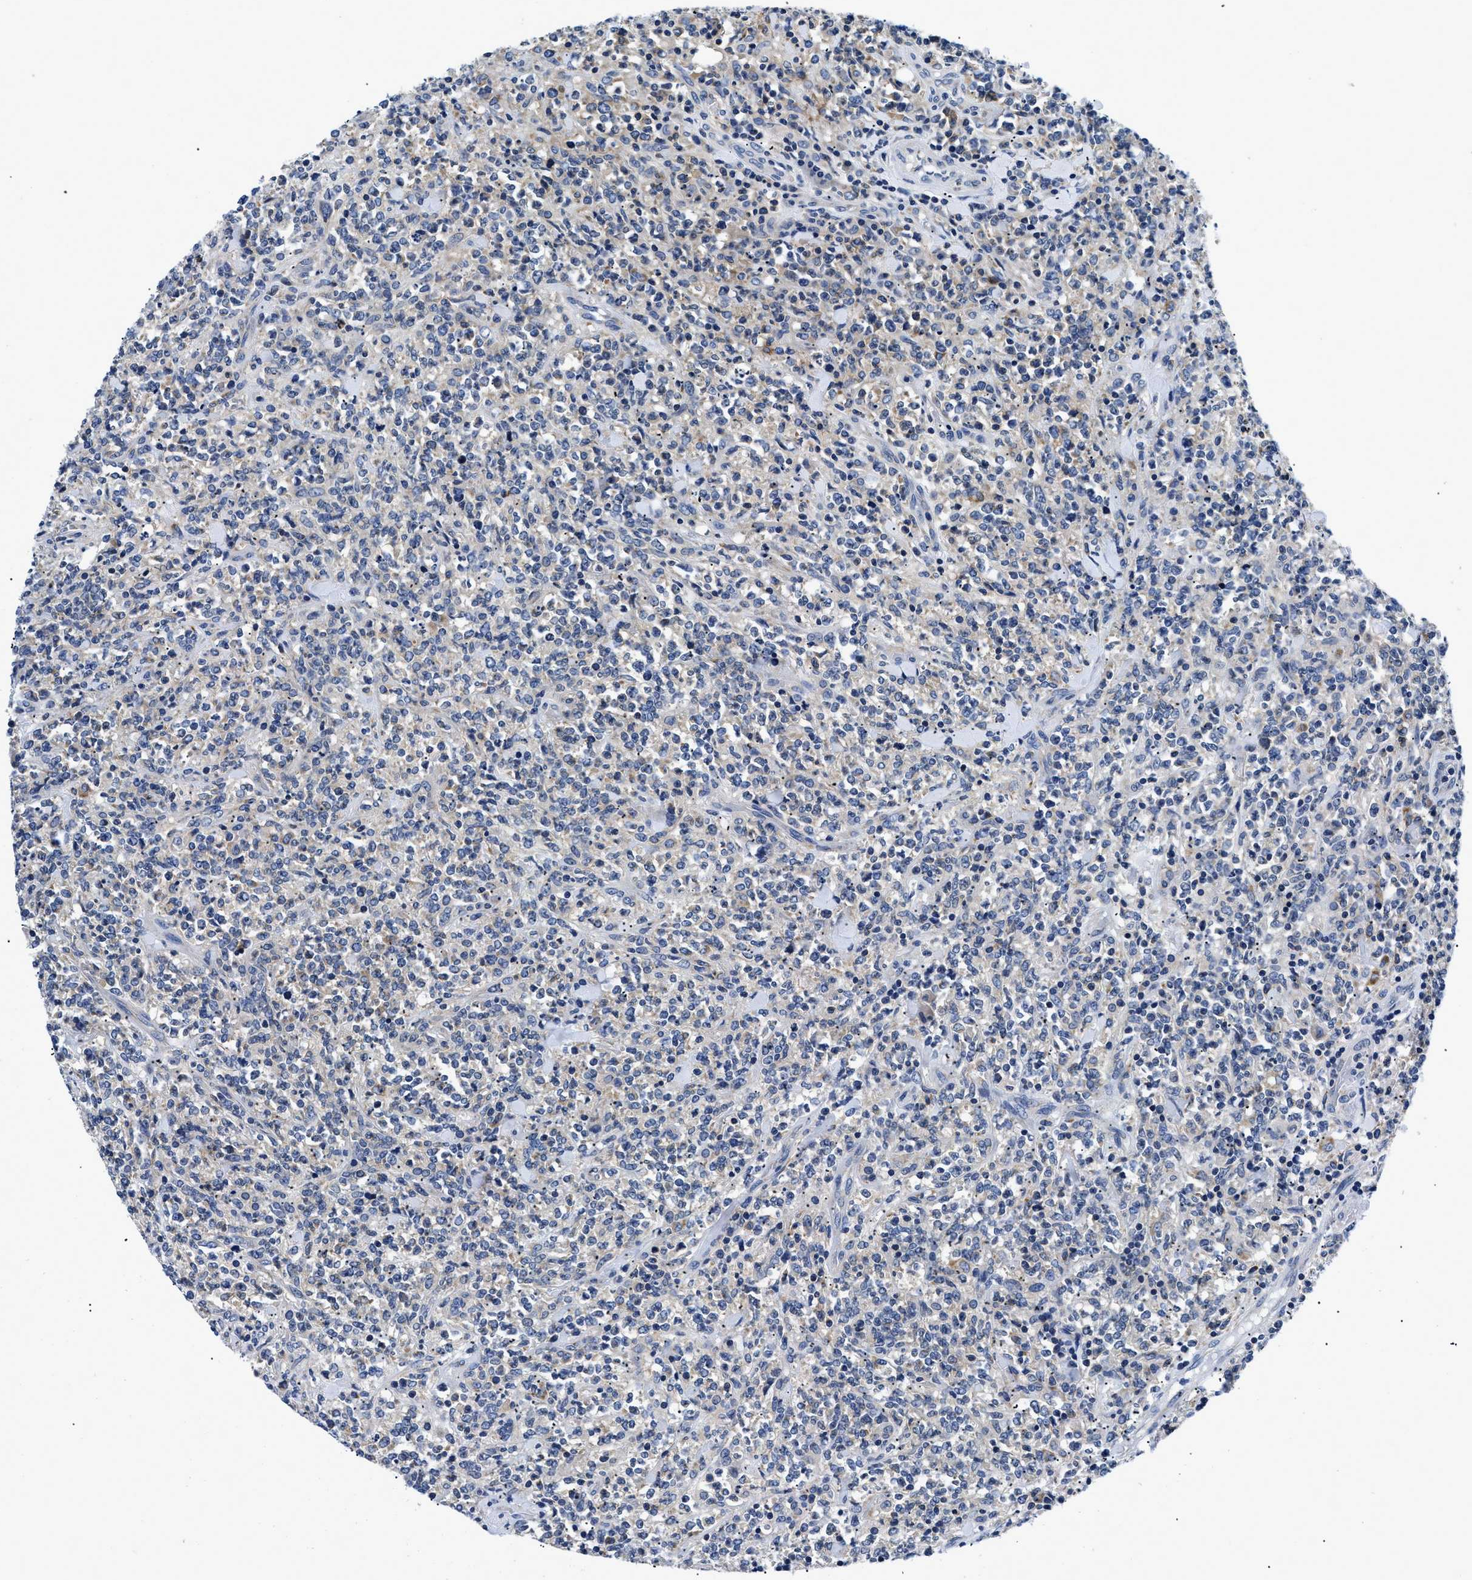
{"staining": {"intensity": "negative", "quantity": "none", "location": "none"}, "tissue": "lymphoma", "cell_type": "Tumor cells", "image_type": "cancer", "snomed": [{"axis": "morphology", "description": "Malignant lymphoma, non-Hodgkin's type, High grade"}, {"axis": "topography", "description": "Soft tissue"}], "caption": "DAB immunohistochemical staining of human lymphoma demonstrates no significant staining in tumor cells.", "gene": "MEA1", "patient": {"sex": "male", "age": 18}}